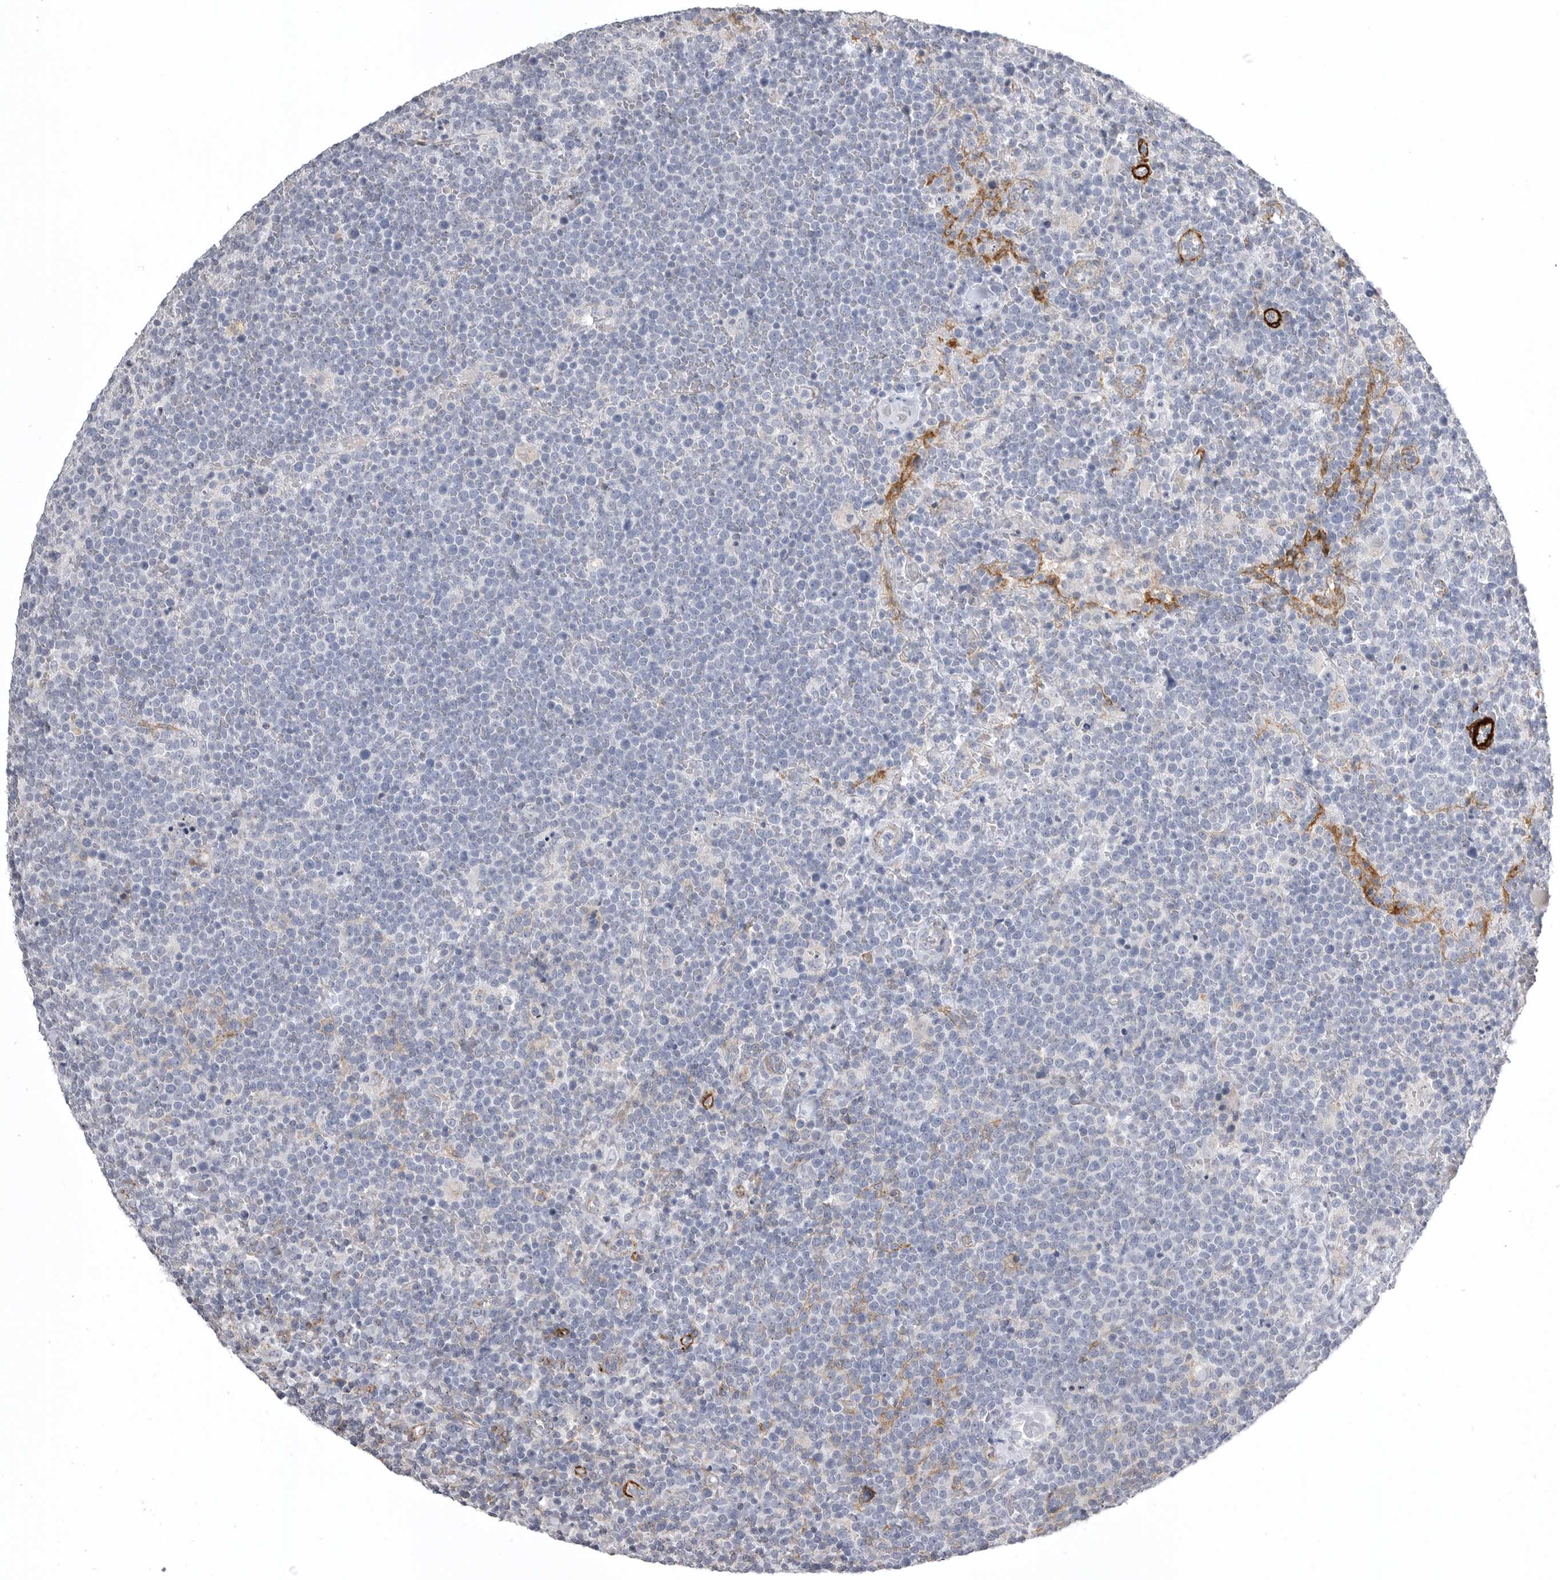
{"staining": {"intensity": "negative", "quantity": "none", "location": "none"}, "tissue": "lymphoma", "cell_type": "Tumor cells", "image_type": "cancer", "snomed": [{"axis": "morphology", "description": "Malignant lymphoma, non-Hodgkin's type, High grade"}, {"axis": "topography", "description": "Lymph node"}], "caption": "The micrograph displays no significant staining in tumor cells of lymphoma. The staining was performed using DAB to visualize the protein expression in brown, while the nuclei were stained in blue with hematoxylin (Magnification: 20x).", "gene": "AOC3", "patient": {"sex": "male", "age": 61}}